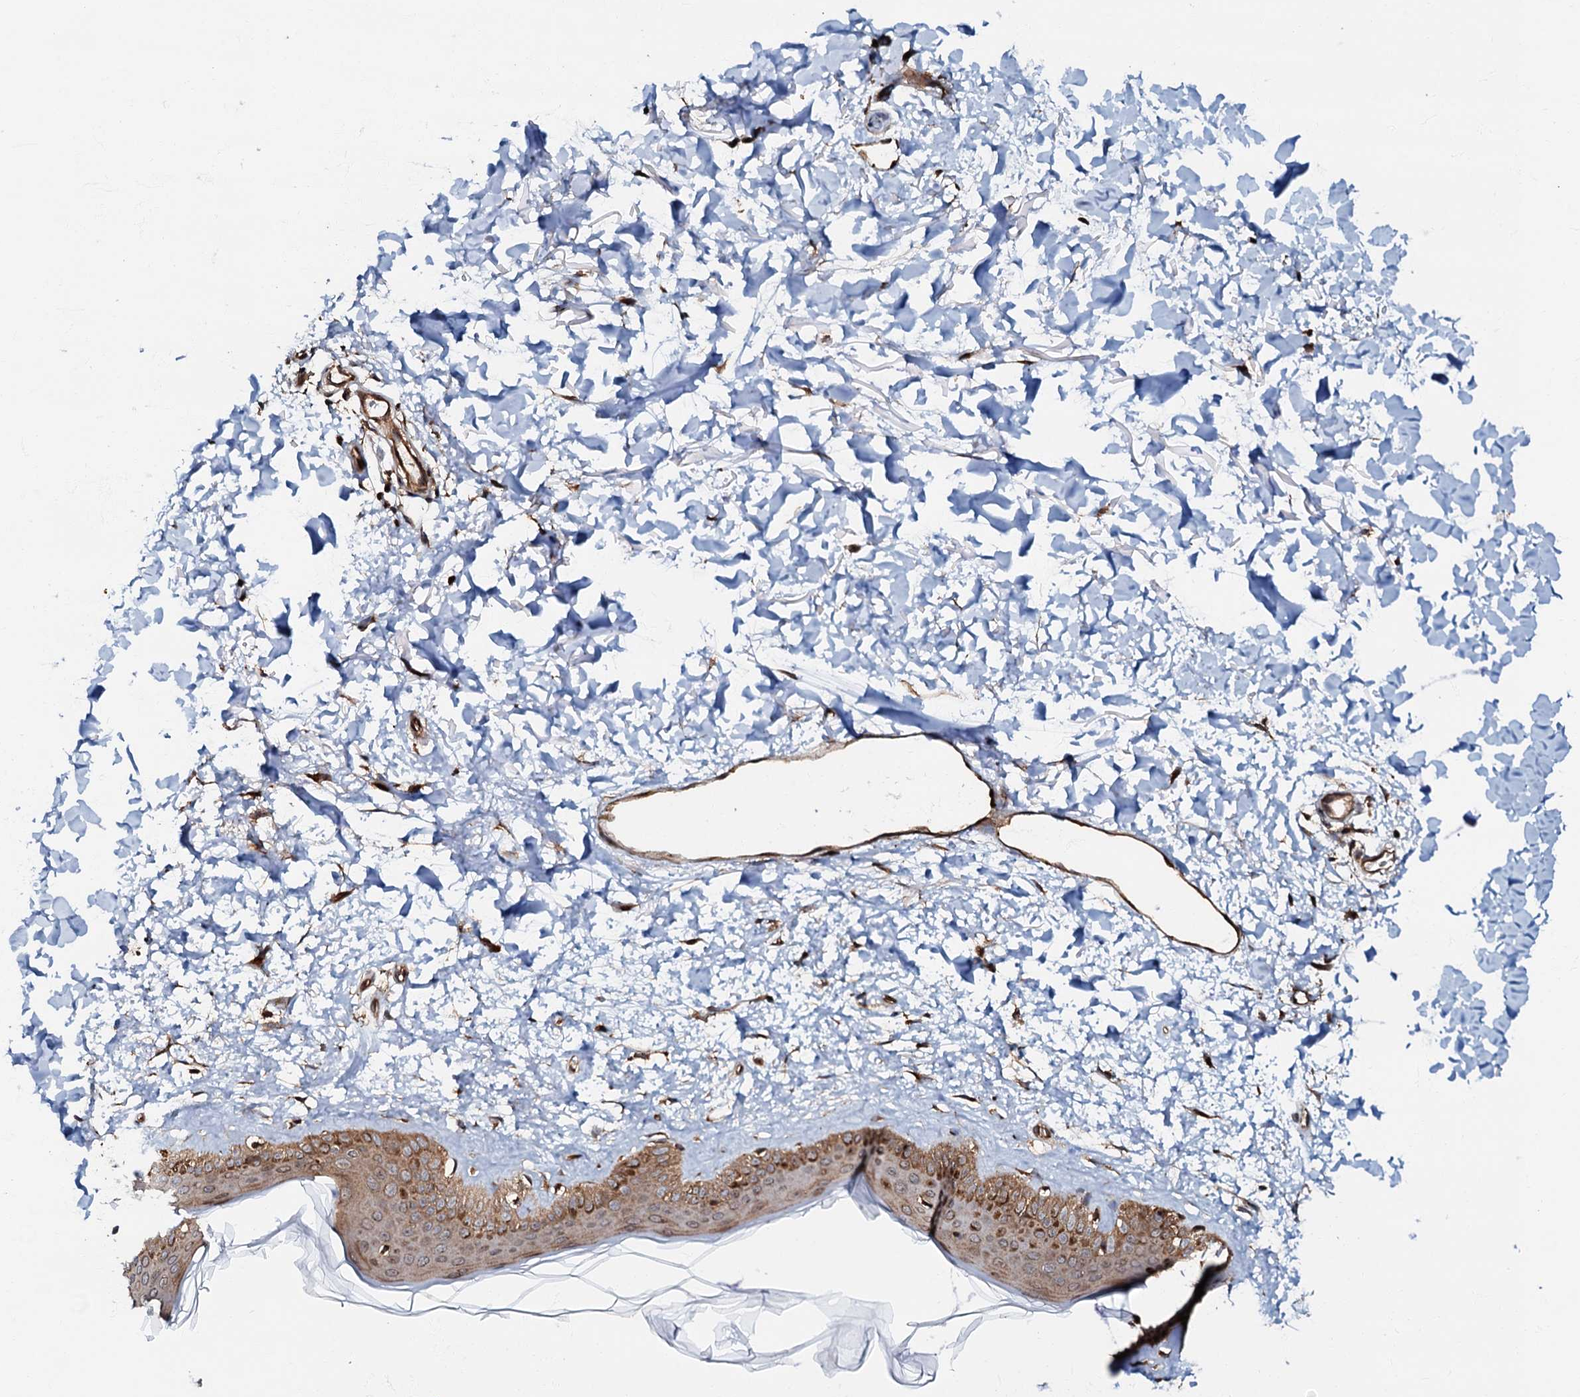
{"staining": {"intensity": "strong", "quantity": ">75%", "location": "cytoplasmic/membranous"}, "tissue": "skin", "cell_type": "Fibroblasts", "image_type": "normal", "snomed": [{"axis": "morphology", "description": "Normal tissue, NOS"}, {"axis": "topography", "description": "Skin"}], "caption": "Skin stained with a brown dye exhibits strong cytoplasmic/membranous positive expression in about >75% of fibroblasts.", "gene": "OSBP", "patient": {"sex": "female", "age": 58}}